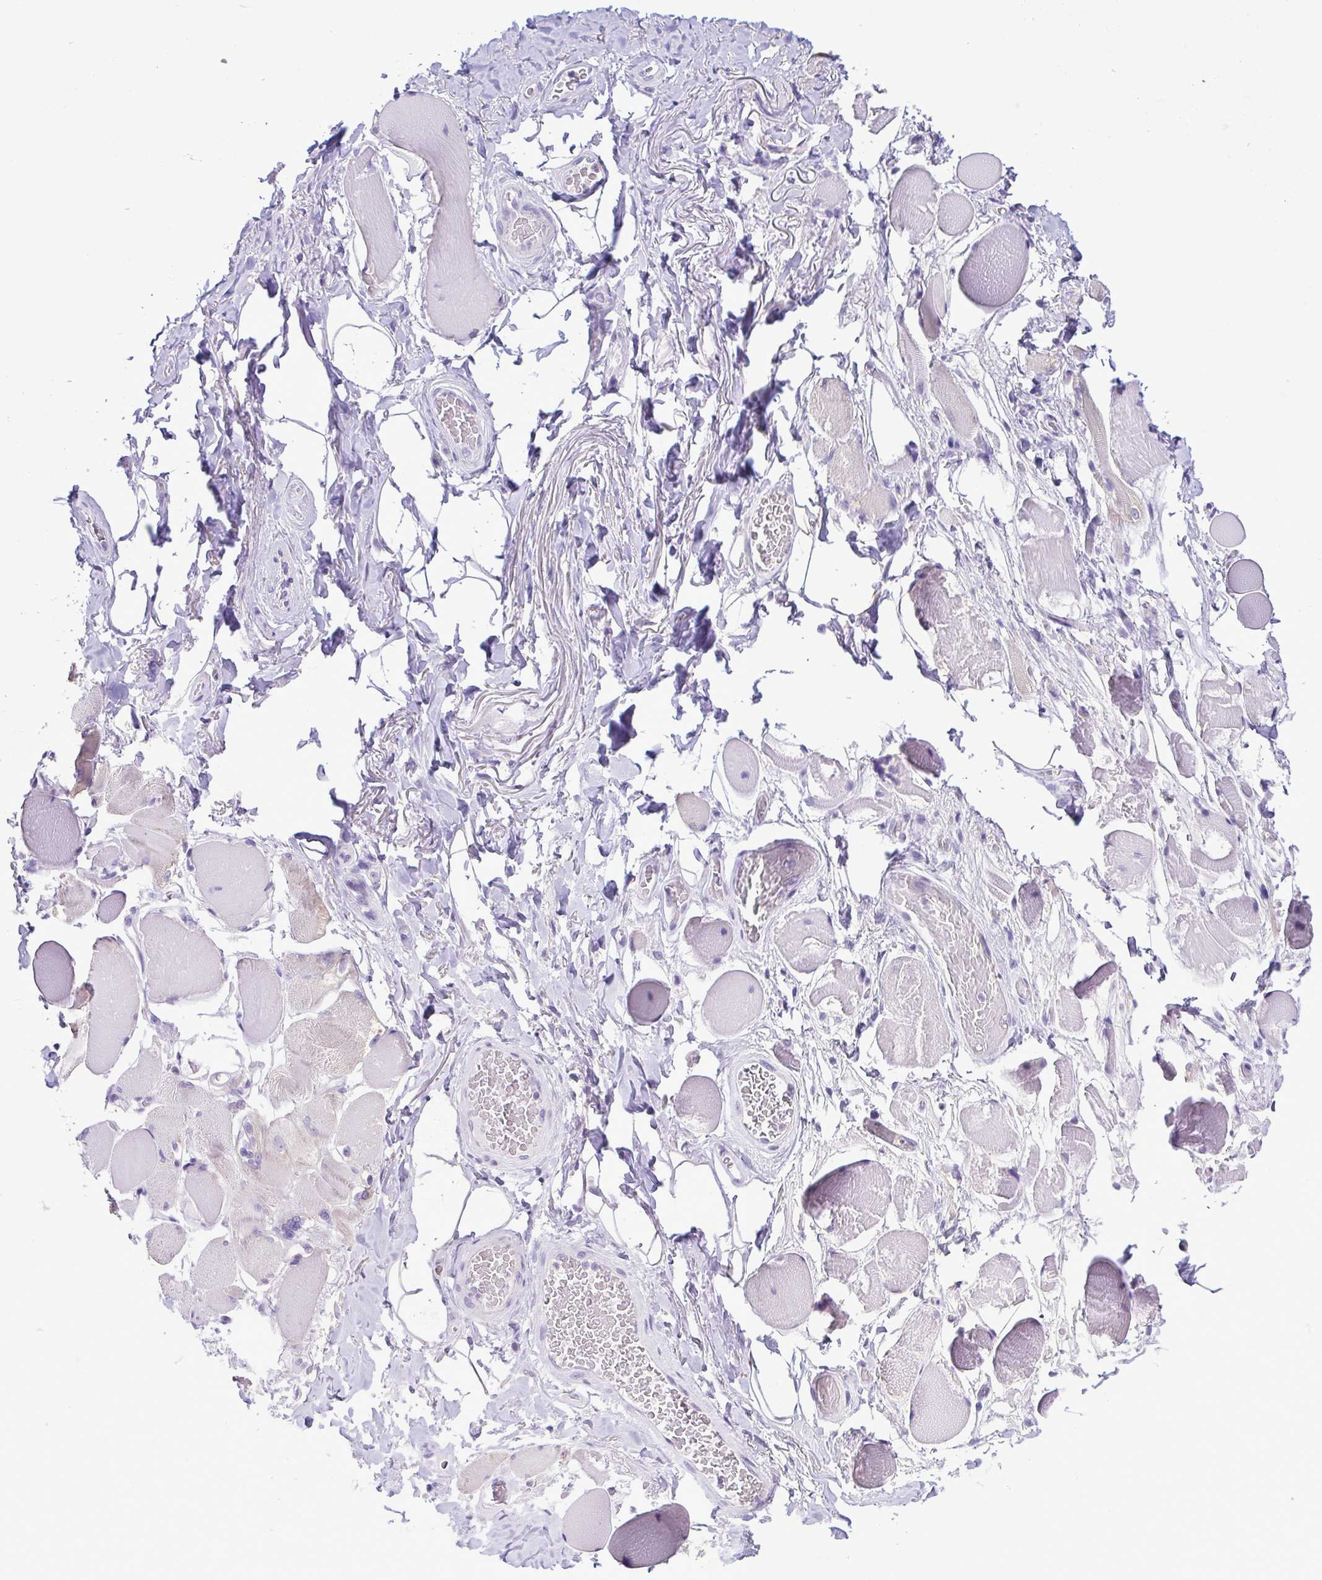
{"staining": {"intensity": "negative", "quantity": "none", "location": "none"}, "tissue": "skeletal muscle", "cell_type": "Myocytes", "image_type": "normal", "snomed": [{"axis": "morphology", "description": "Normal tissue, NOS"}, {"axis": "topography", "description": "Skeletal muscle"}, {"axis": "topography", "description": "Anal"}, {"axis": "topography", "description": "Peripheral nerve tissue"}], "caption": "Human skeletal muscle stained for a protein using immunohistochemistry (IHC) displays no positivity in myocytes.", "gene": "CBY2", "patient": {"sex": "male", "age": 53}}